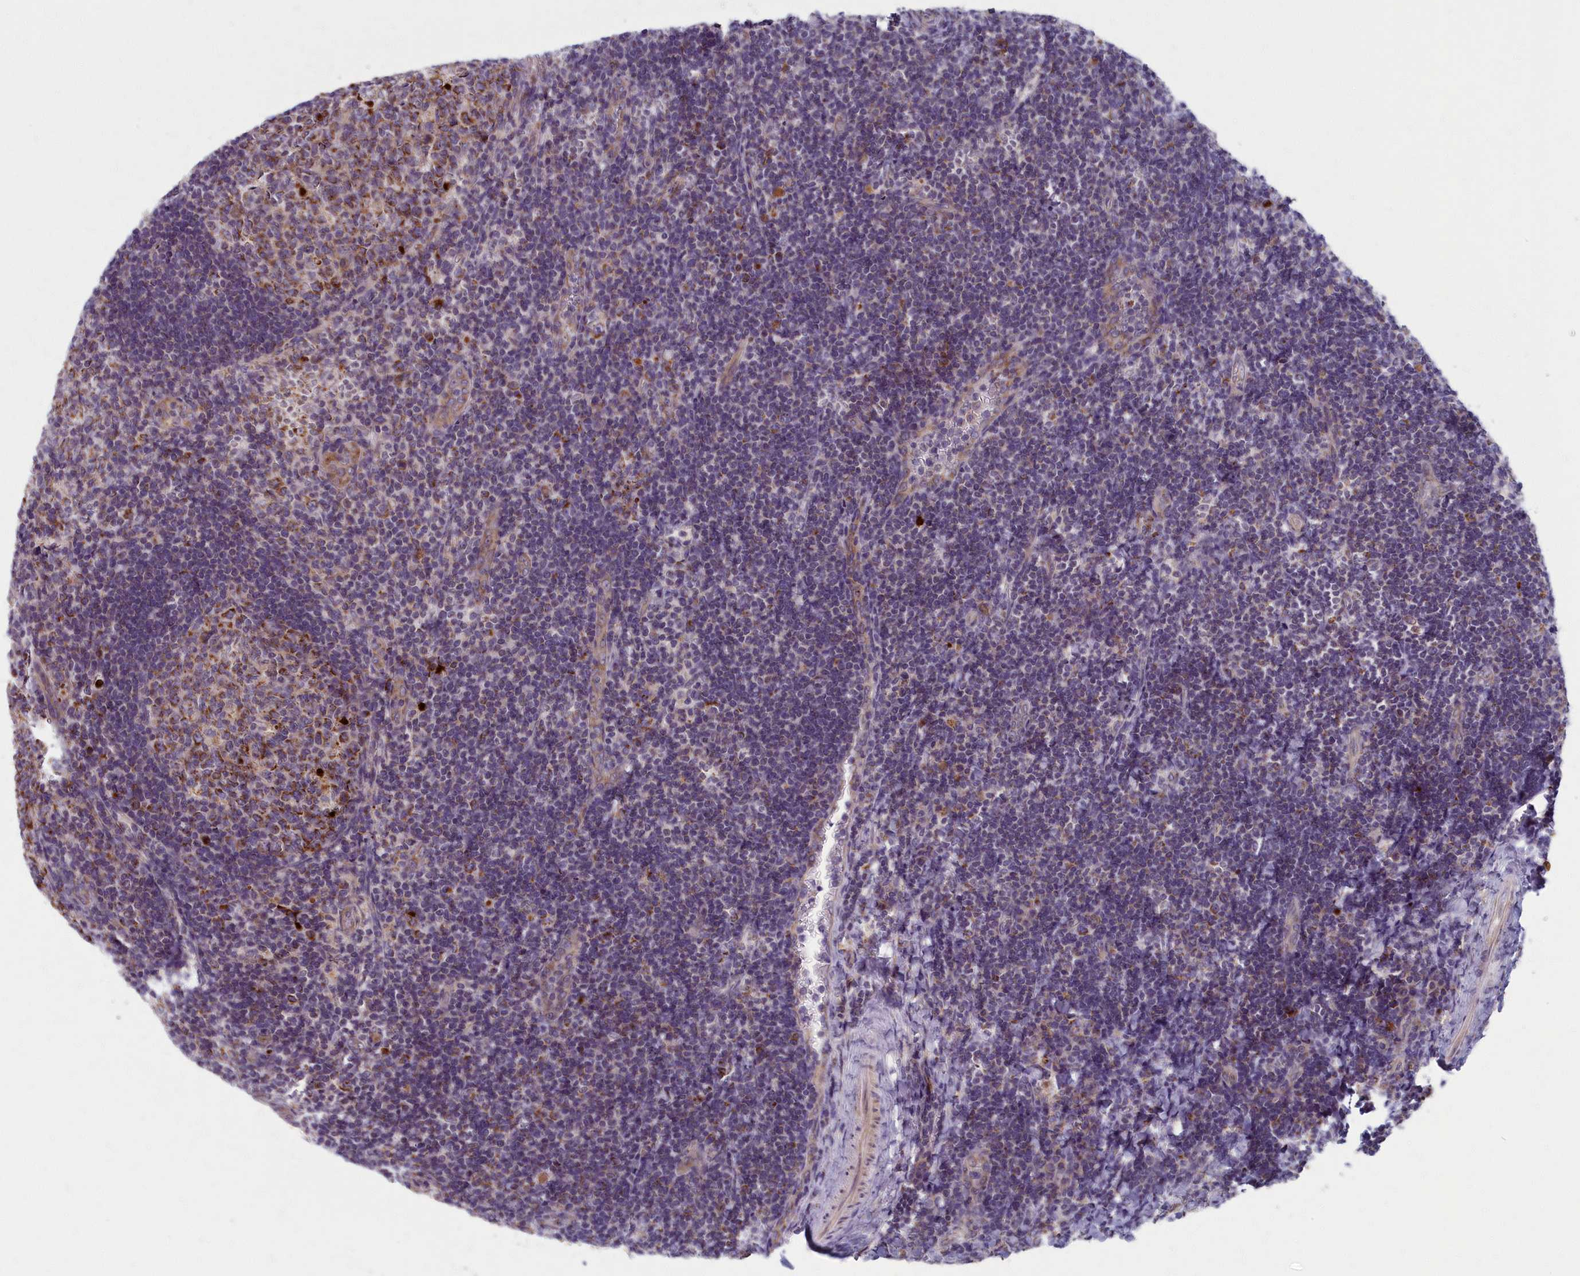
{"staining": {"intensity": "moderate", "quantity": ">75%", "location": "cytoplasmic/membranous"}, "tissue": "tonsil", "cell_type": "Germinal center cells", "image_type": "normal", "snomed": [{"axis": "morphology", "description": "Normal tissue, NOS"}, {"axis": "topography", "description": "Tonsil"}], "caption": "Unremarkable tonsil displays moderate cytoplasmic/membranous staining in about >75% of germinal center cells.", "gene": "MRPS25", "patient": {"sex": "male", "age": 17}}